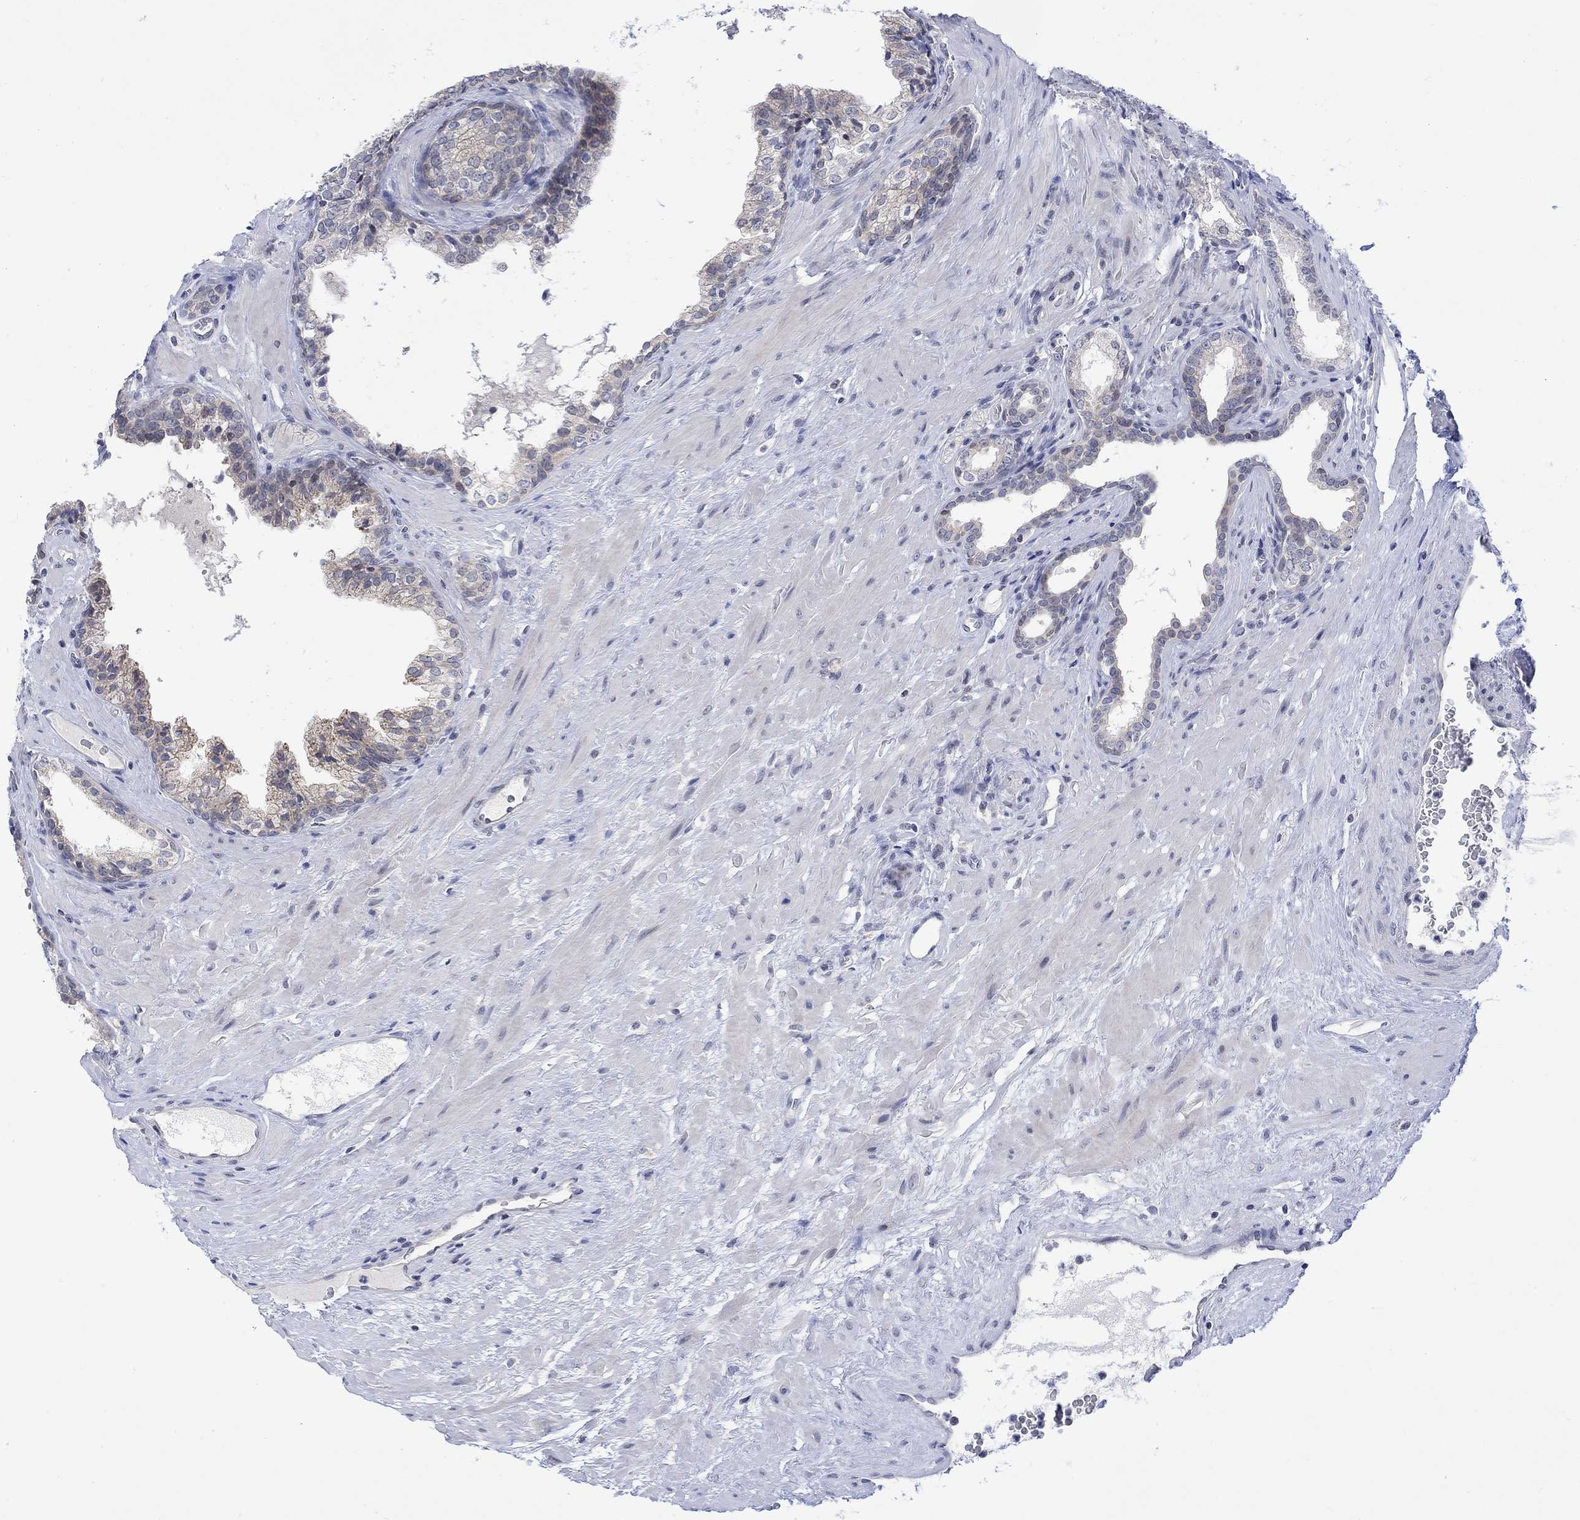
{"staining": {"intensity": "moderate", "quantity": "<25%", "location": "cytoplasmic/membranous"}, "tissue": "prostate cancer", "cell_type": "Tumor cells", "image_type": "cancer", "snomed": [{"axis": "morphology", "description": "Adenocarcinoma, NOS"}, {"axis": "topography", "description": "Prostate"}], "caption": "An immunohistochemistry (IHC) micrograph of tumor tissue is shown. Protein staining in brown shows moderate cytoplasmic/membranous positivity in prostate cancer (adenocarcinoma) within tumor cells. Ihc stains the protein in brown and the nuclei are stained blue.", "gene": "DCX", "patient": {"sex": "male", "age": 66}}